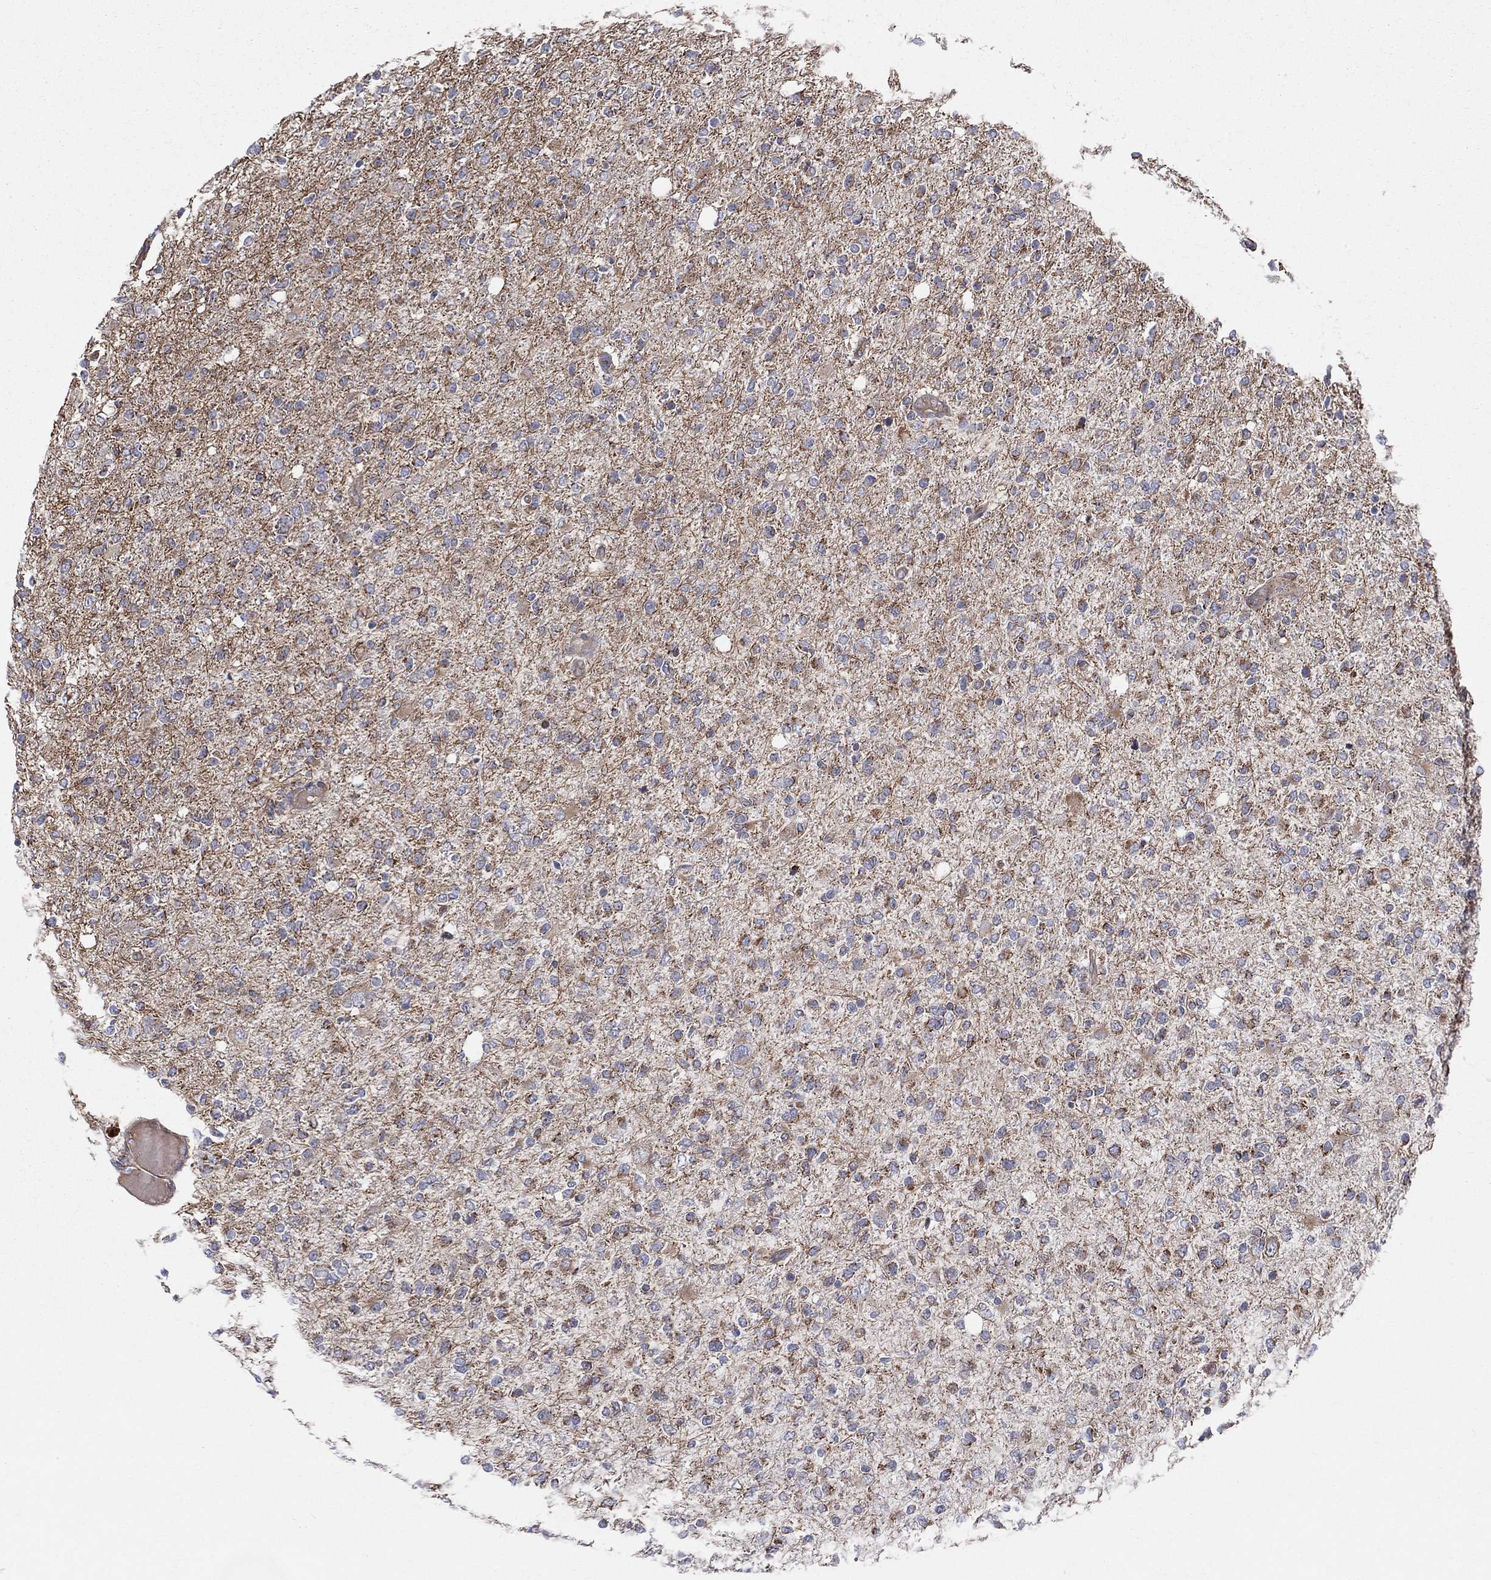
{"staining": {"intensity": "moderate", "quantity": ">75%", "location": "cytoplasmic/membranous"}, "tissue": "glioma", "cell_type": "Tumor cells", "image_type": "cancer", "snomed": [{"axis": "morphology", "description": "Glioma, malignant, High grade"}, {"axis": "topography", "description": "Cerebral cortex"}], "caption": "This histopathology image exhibits glioma stained with IHC to label a protein in brown. The cytoplasmic/membranous of tumor cells show moderate positivity for the protein. Nuclei are counter-stained blue.", "gene": "MIX23", "patient": {"sex": "male", "age": 70}}